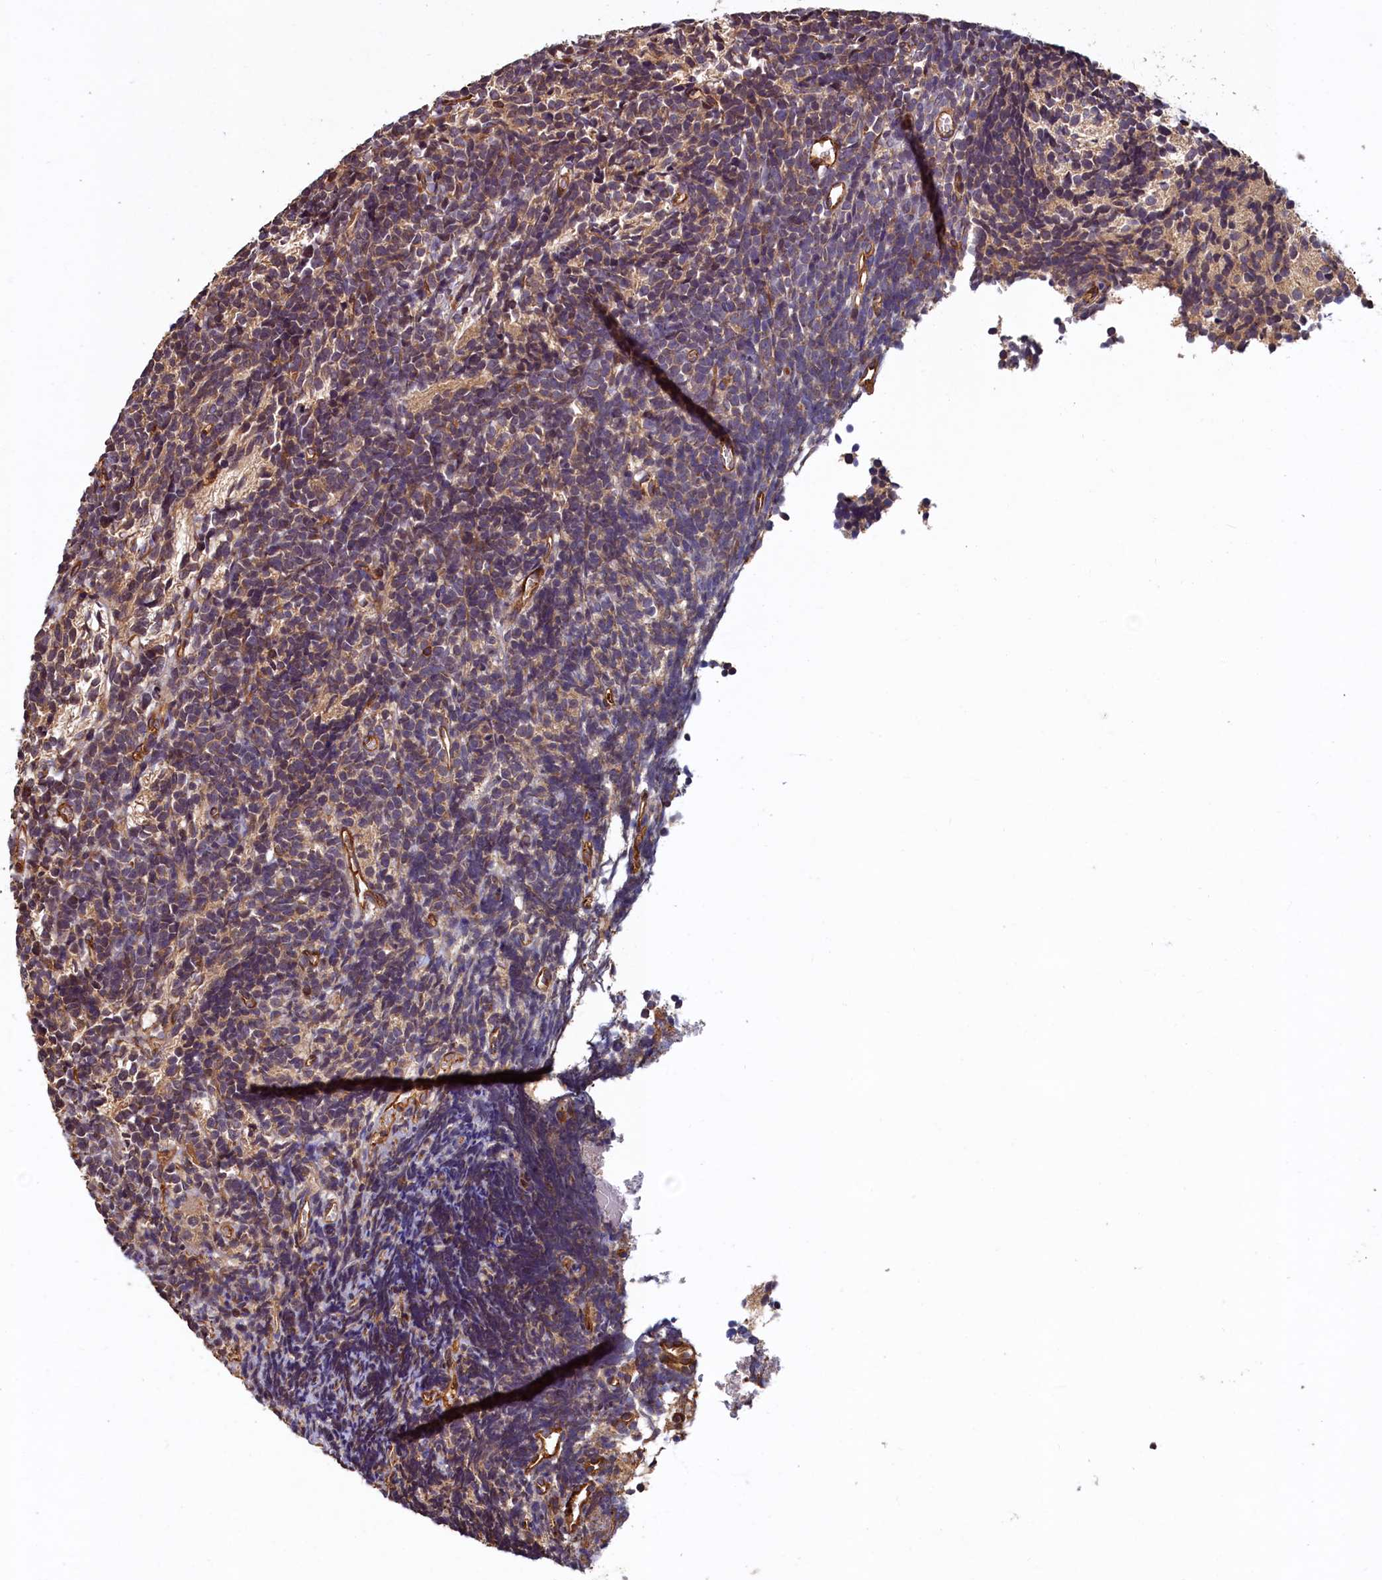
{"staining": {"intensity": "weak", "quantity": ">75%", "location": "cytoplasmic/membranous"}, "tissue": "glioma", "cell_type": "Tumor cells", "image_type": "cancer", "snomed": [{"axis": "morphology", "description": "Glioma, malignant, Low grade"}, {"axis": "topography", "description": "Brain"}], "caption": "A high-resolution image shows immunohistochemistry staining of malignant low-grade glioma, which demonstrates weak cytoplasmic/membranous expression in approximately >75% of tumor cells.", "gene": "CCDC102B", "patient": {"sex": "female", "age": 1}}